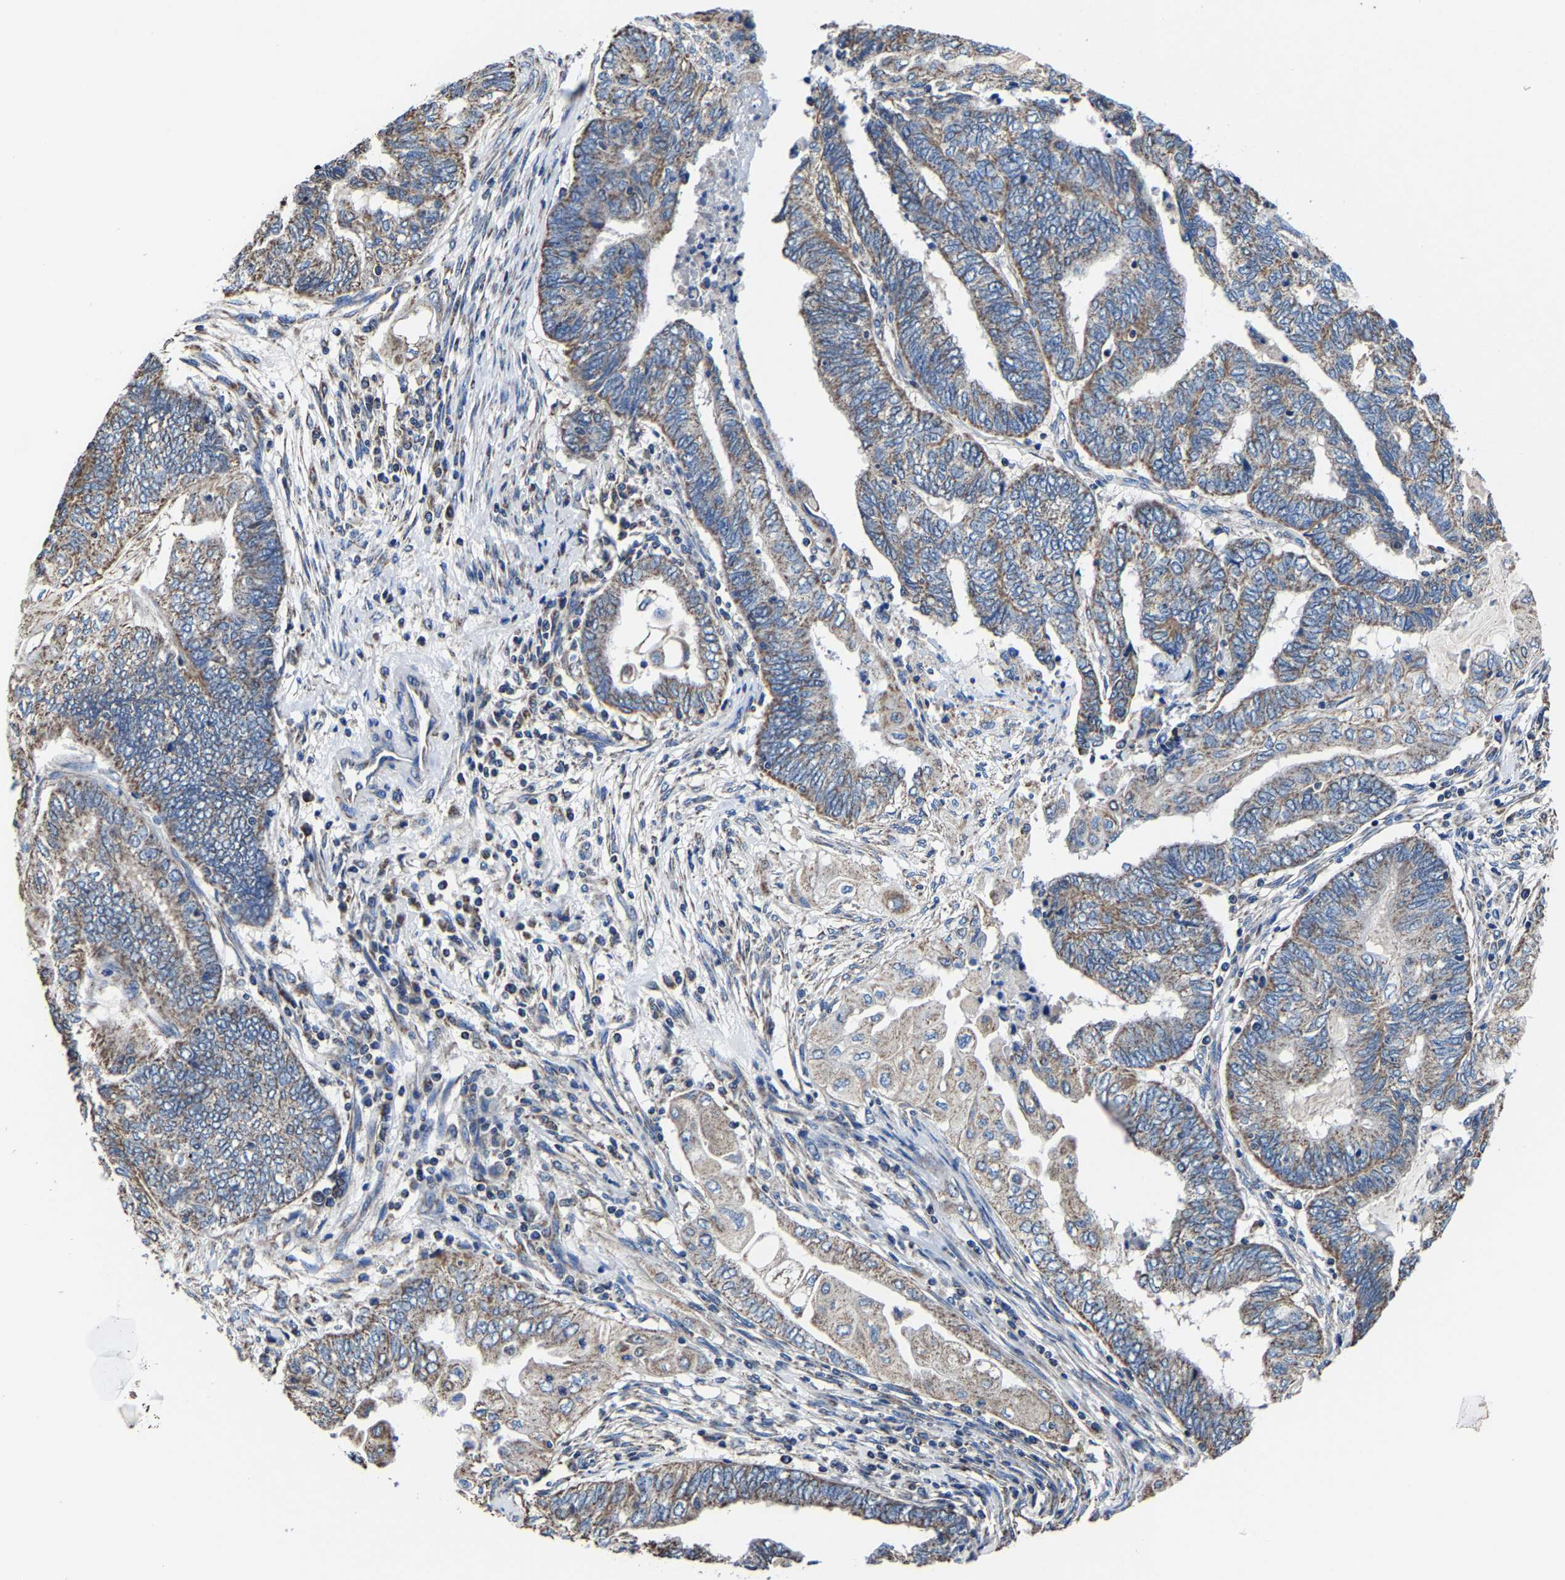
{"staining": {"intensity": "moderate", "quantity": ">75%", "location": "cytoplasmic/membranous"}, "tissue": "endometrial cancer", "cell_type": "Tumor cells", "image_type": "cancer", "snomed": [{"axis": "morphology", "description": "Adenocarcinoma, NOS"}, {"axis": "topography", "description": "Uterus"}, {"axis": "topography", "description": "Endometrium"}], "caption": "Brown immunohistochemical staining in endometrial cancer (adenocarcinoma) demonstrates moderate cytoplasmic/membranous staining in about >75% of tumor cells.", "gene": "ZCCHC7", "patient": {"sex": "female", "age": 70}}